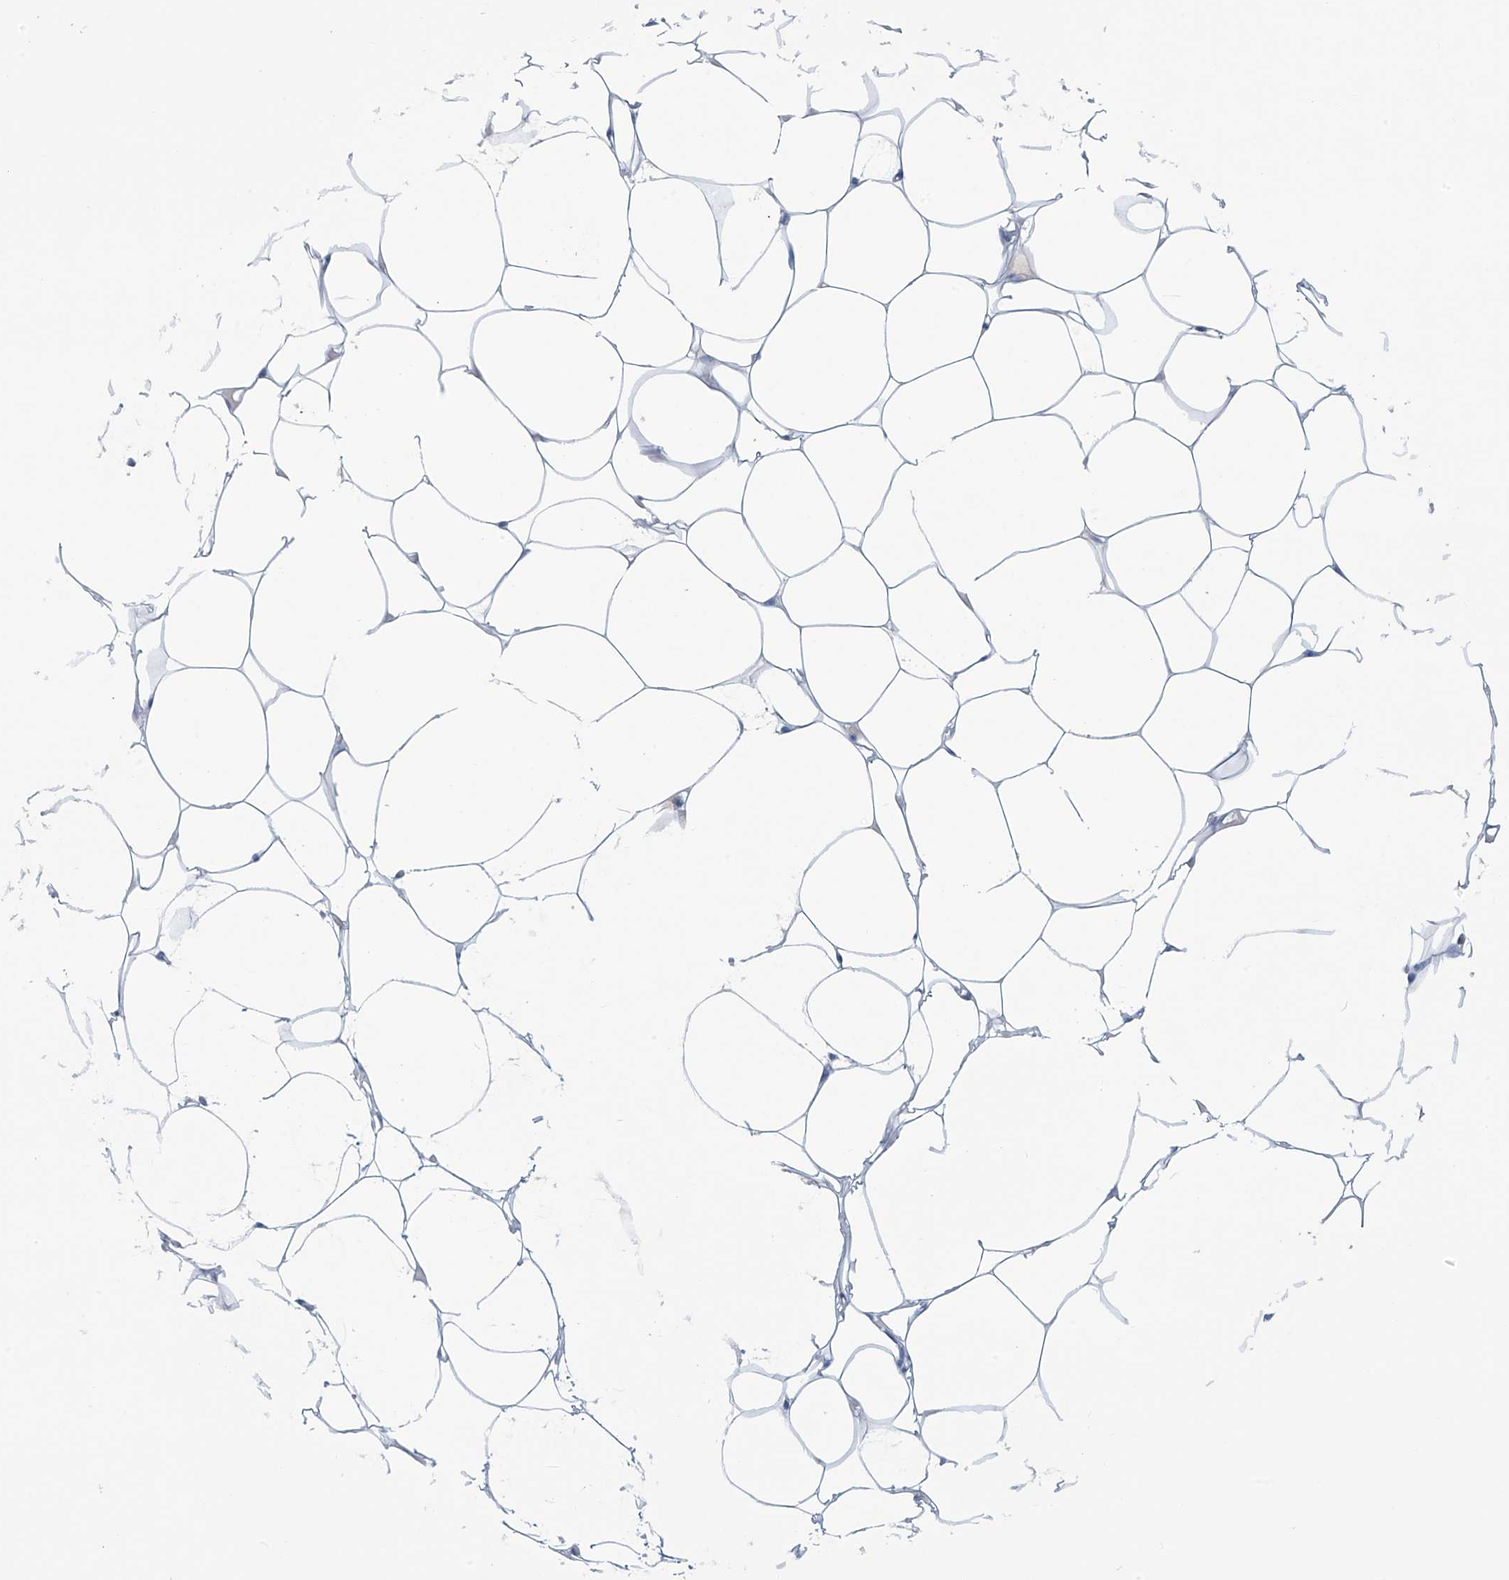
{"staining": {"intensity": "negative", "quantity": "none", "location": "none"}, "tissue": "adipose tissue", "cell_type": "Adipocytes", "image_type": "normal", "snomed": [{"axis": "morphology", "description": "Normal tissue, NOS"}, {"axis": "topography", "description": "Breast"}], "caption": "The histopathology image displays no staining of adipocytes in normal adipose tissue. The staining is performed using DAB (3,3'-diaminobenzidine) brown chromogen with nuclei counter-stained in using hematoxylin.", "gene": "DSP", "patient": {"sex": "female", "age": 23}}